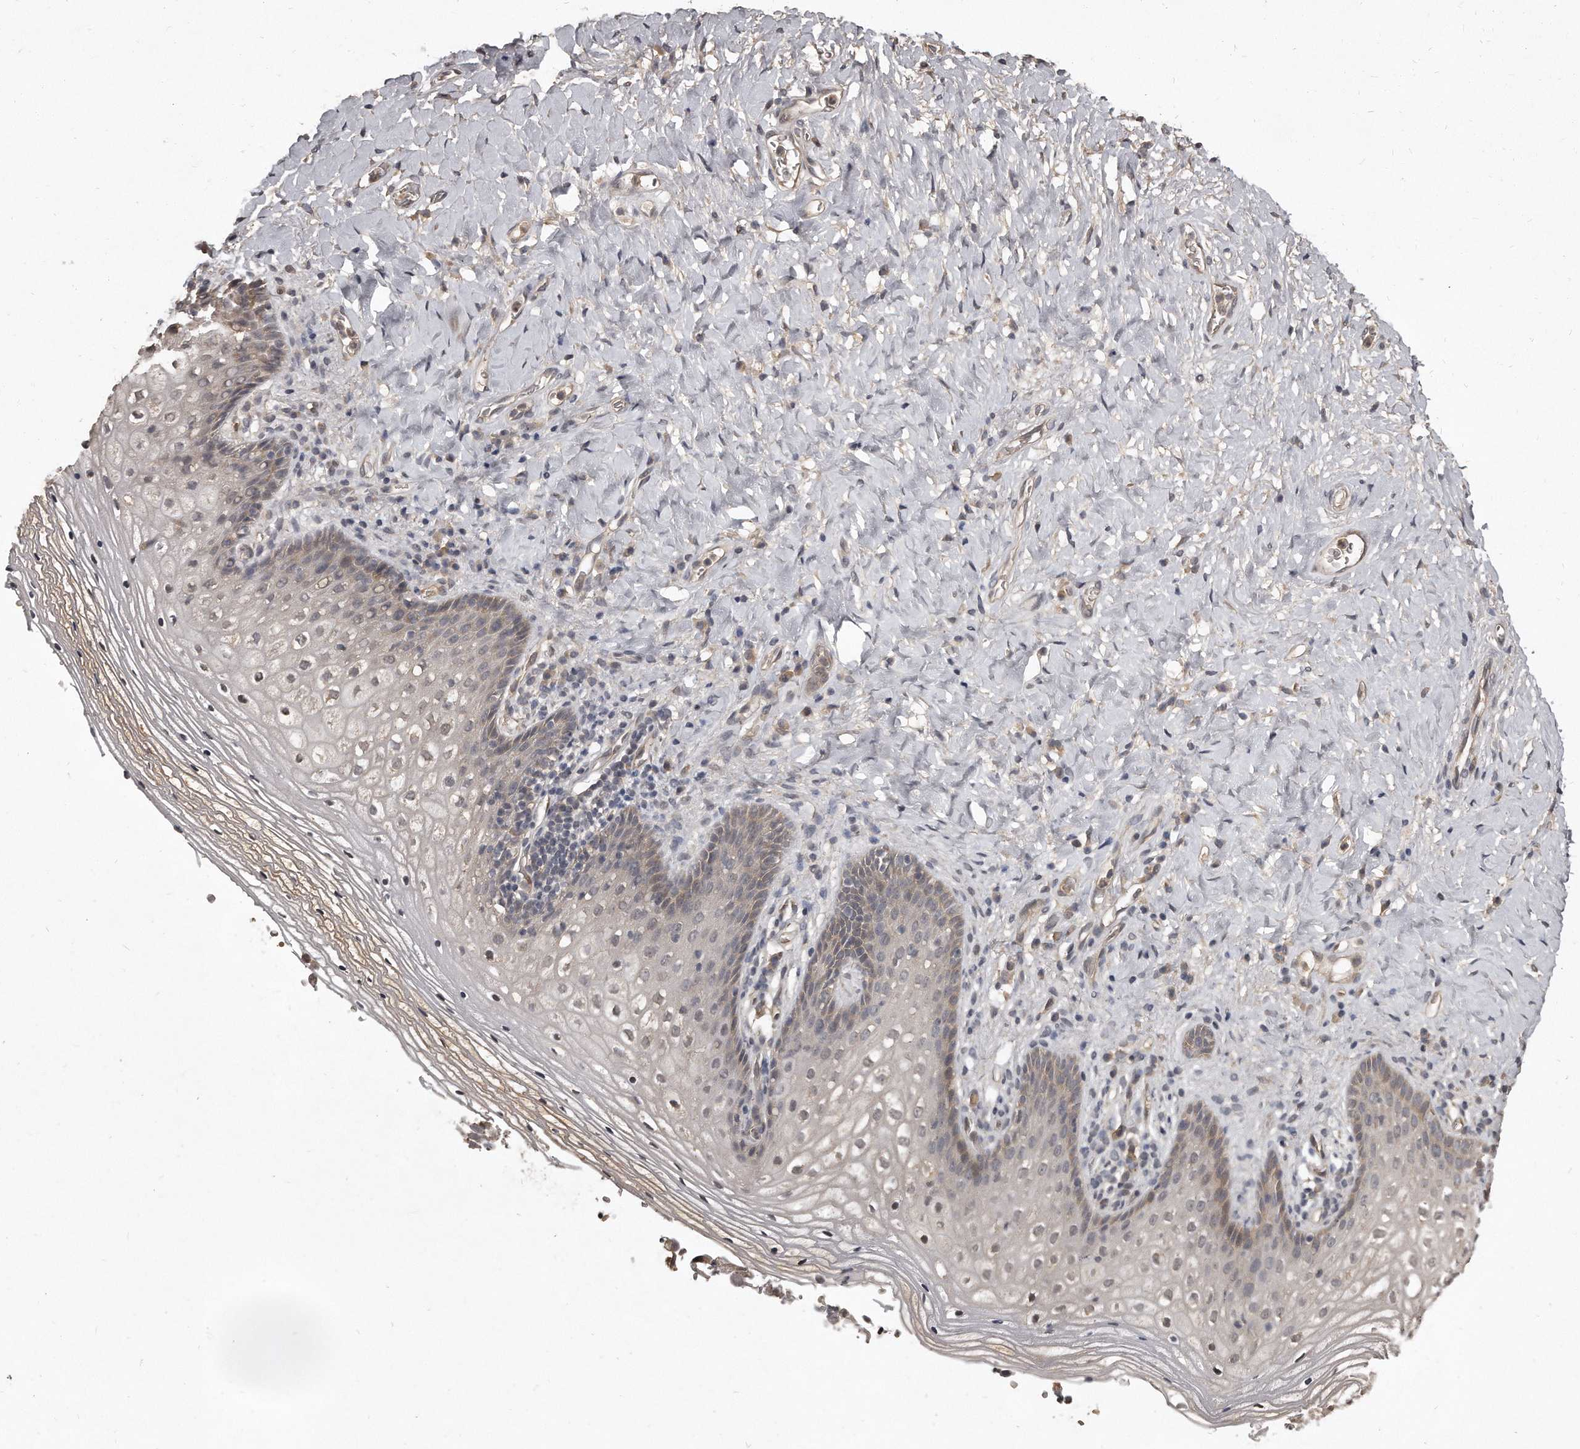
{"staining": {"intensity": "weak", "quantity": "<25%", "location": "cytoplasmic/membranous"}, "tissue": "vagina", "cell_type": "Squamous epithelial cells", "image_type": "normal", "snomed": [{"axis": "morphology", "description": "Normal tissue, NOS"}, {"axis": "topography", "description": "Vagina"}], "caption": "High magnification brightfield microscopy of normal vagina stained with DAB (brown) and counterstained with hematoxylin (blue): squamous epithelial cells show no significant staining.", "gene": "GRB10", "patient": {"sex": "female", "age": 60}}